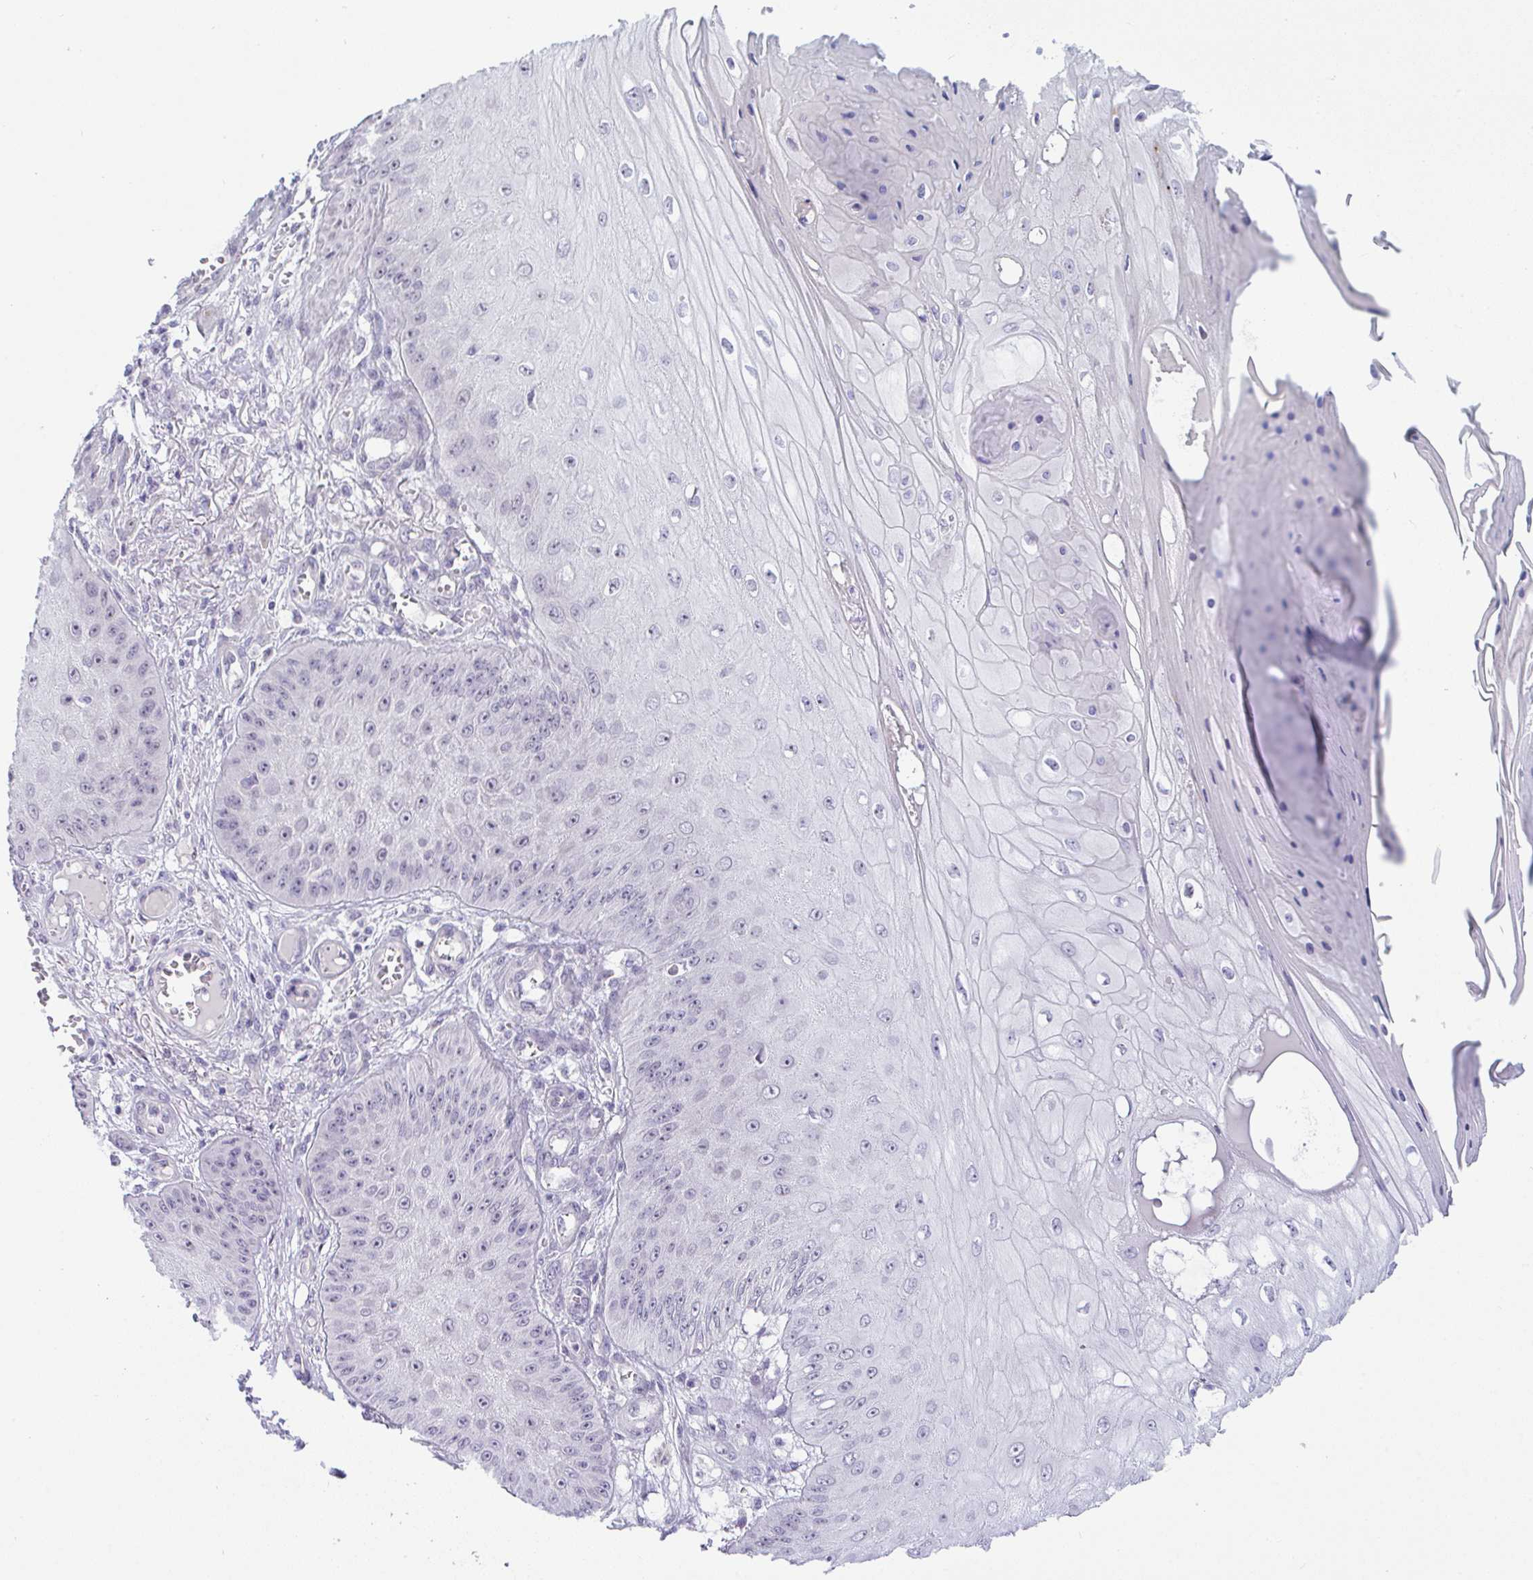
{"staining": {"intensity": "negative", "quantity": "none", "location": "none"}, "tissue": "skin cancer", "cell_type": "Tumor cells", "image_type": "cancer", "snomed": [{"axis": "morphology", "description": "Squamous cell carcinoma, NOS"}, {"axis": "topography", "description": "Skin"}], "caption": "The immunohistochemistry histopathology image has no significant positivity in tumor cells of skin cancer tissue.", "gene": "USP35", "patient": {"sex": "male", "age": 70}}